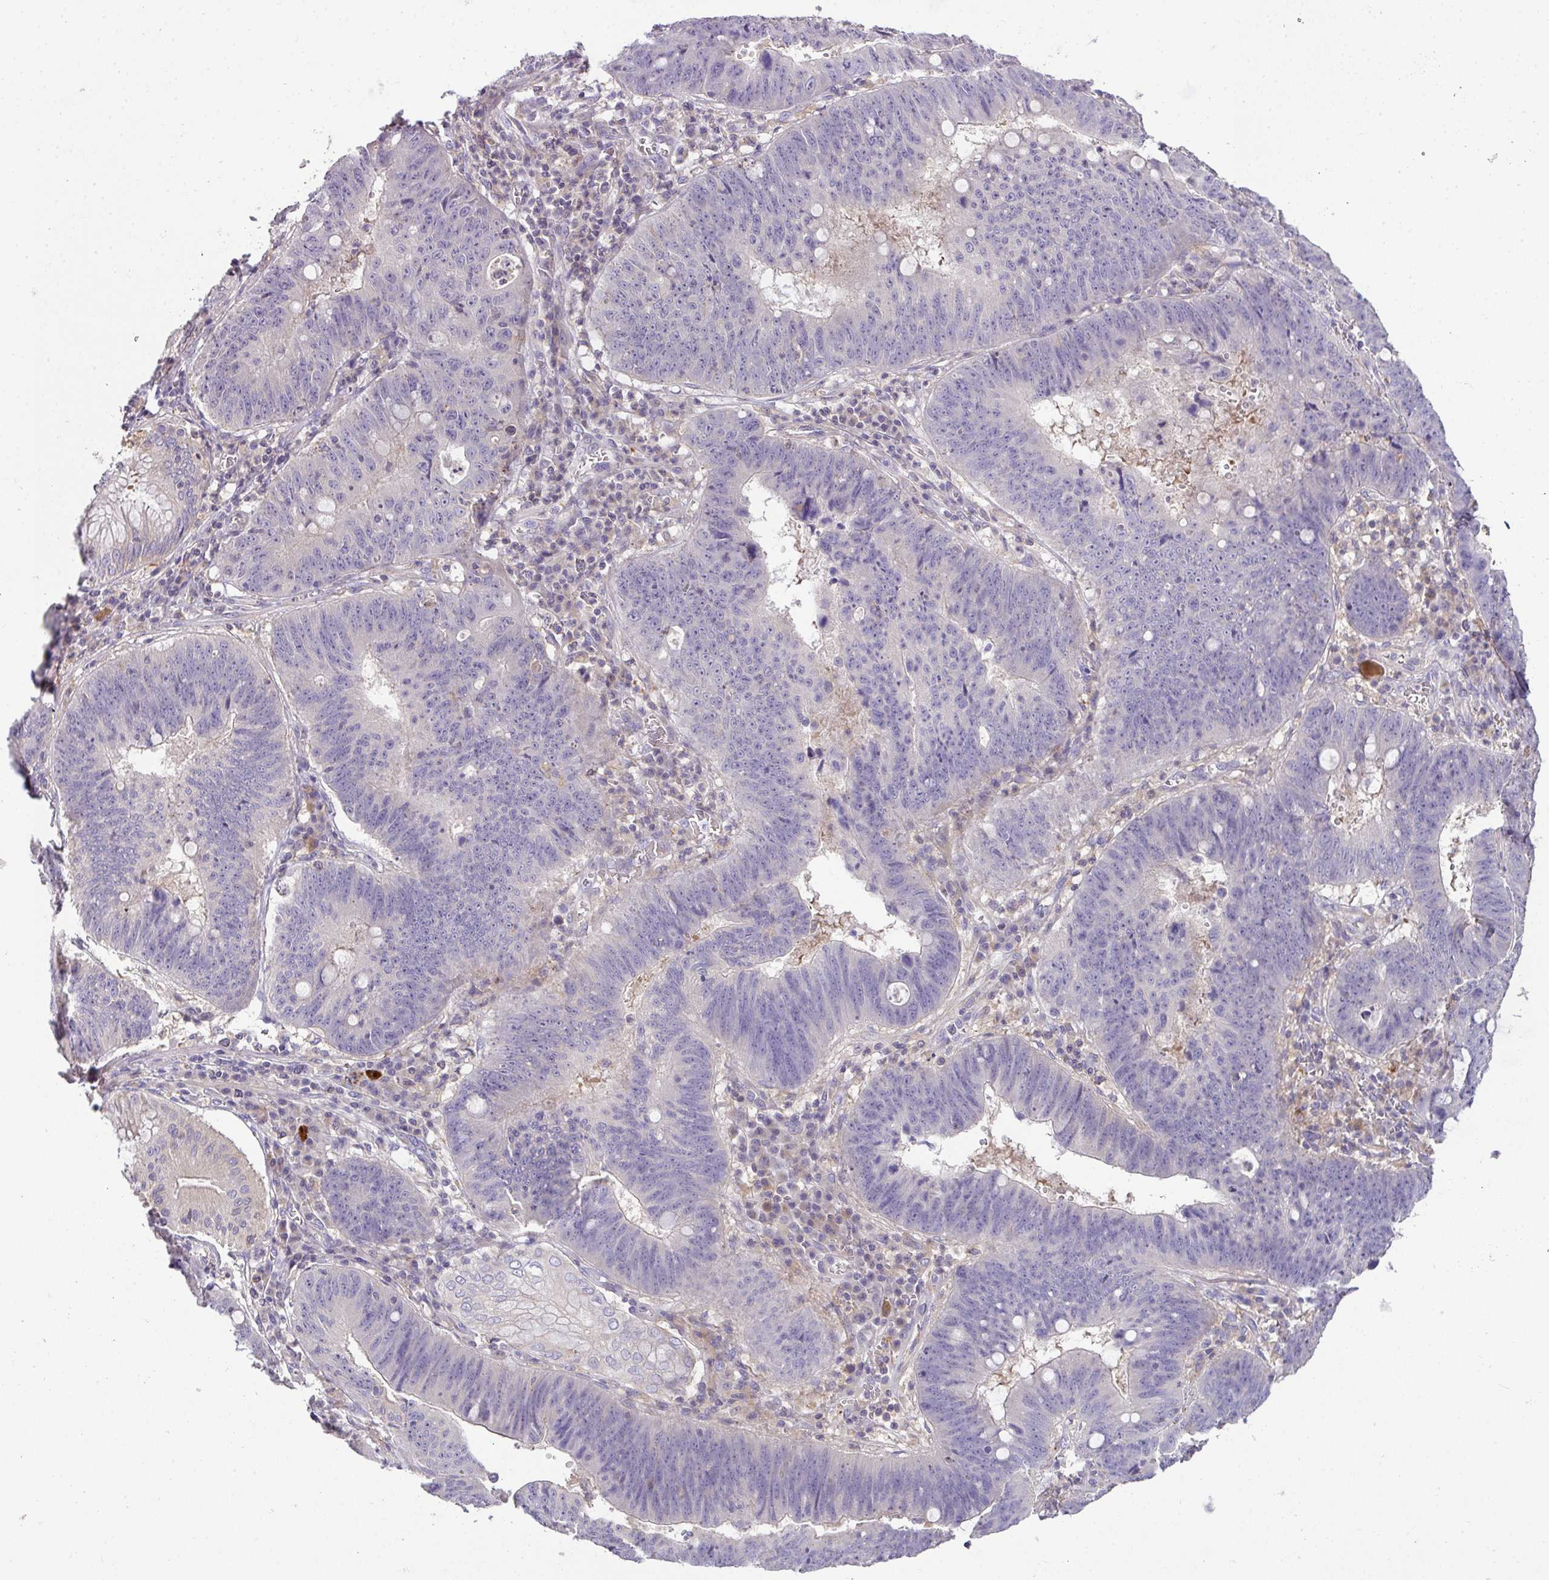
{"staining": {"intensity": "negative", "quantity": "none", "location": "none"}, "tissue": "stomach cancer", "cell_type": "Tumor cells", "image_type": "cancer", "snomed": [{"axis": "morphology", "description": "Adenocarcinoma, NOS"}, {"axis": "topography", "description": "Stomach"}], "caption": "A high-resolution micrograph shows immunohistochemistry (IHC) staining of stomach cancer, which displays no significant staining in tumor cells.", "gene": "HOXC13", "patient": {"sex": "male", "age": 59}}